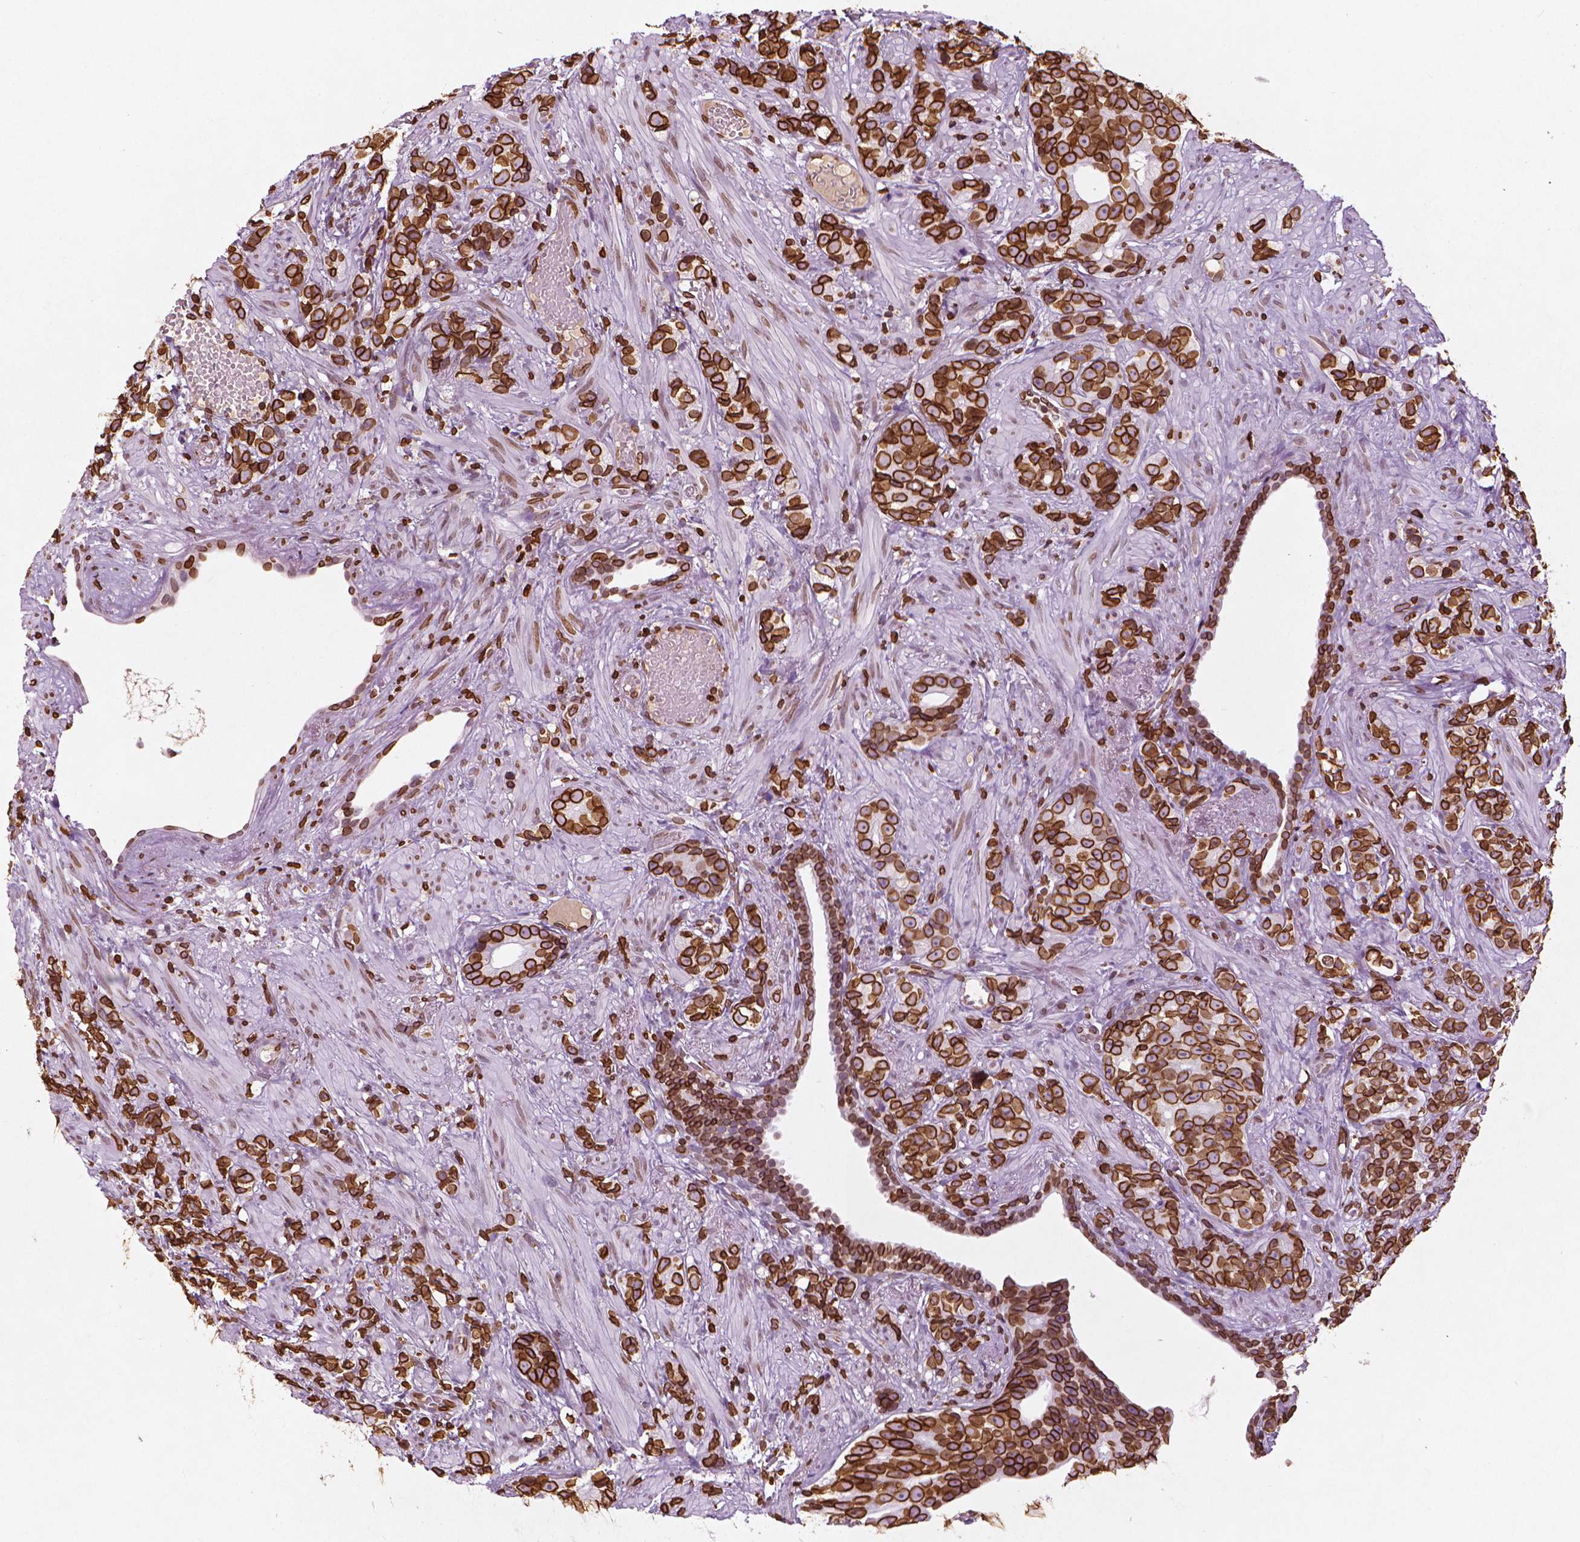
{"staining": {"intensity": "strong", "quantity": ">75%", "location": "cytoplasmic/membranous,nuclear"}, "tissue": "prostate cancer", "cell_type": "Tumor cells", "image_type": "cancer", "snomed": [{"axis": "morphology", "description": "Adenocarcinoma, High grade"}, {"axis": "topography", "description": "Prostate"}], "caption": "Prostate cancer (high-grade adenocarcinoma) stained with a brown dye shows strong cytoplasmic/membranous and nuclear positive expression in about >75% of tumor cells.", "gene": "LMNB1", "patient": {"sex": "male", "age": 81}}